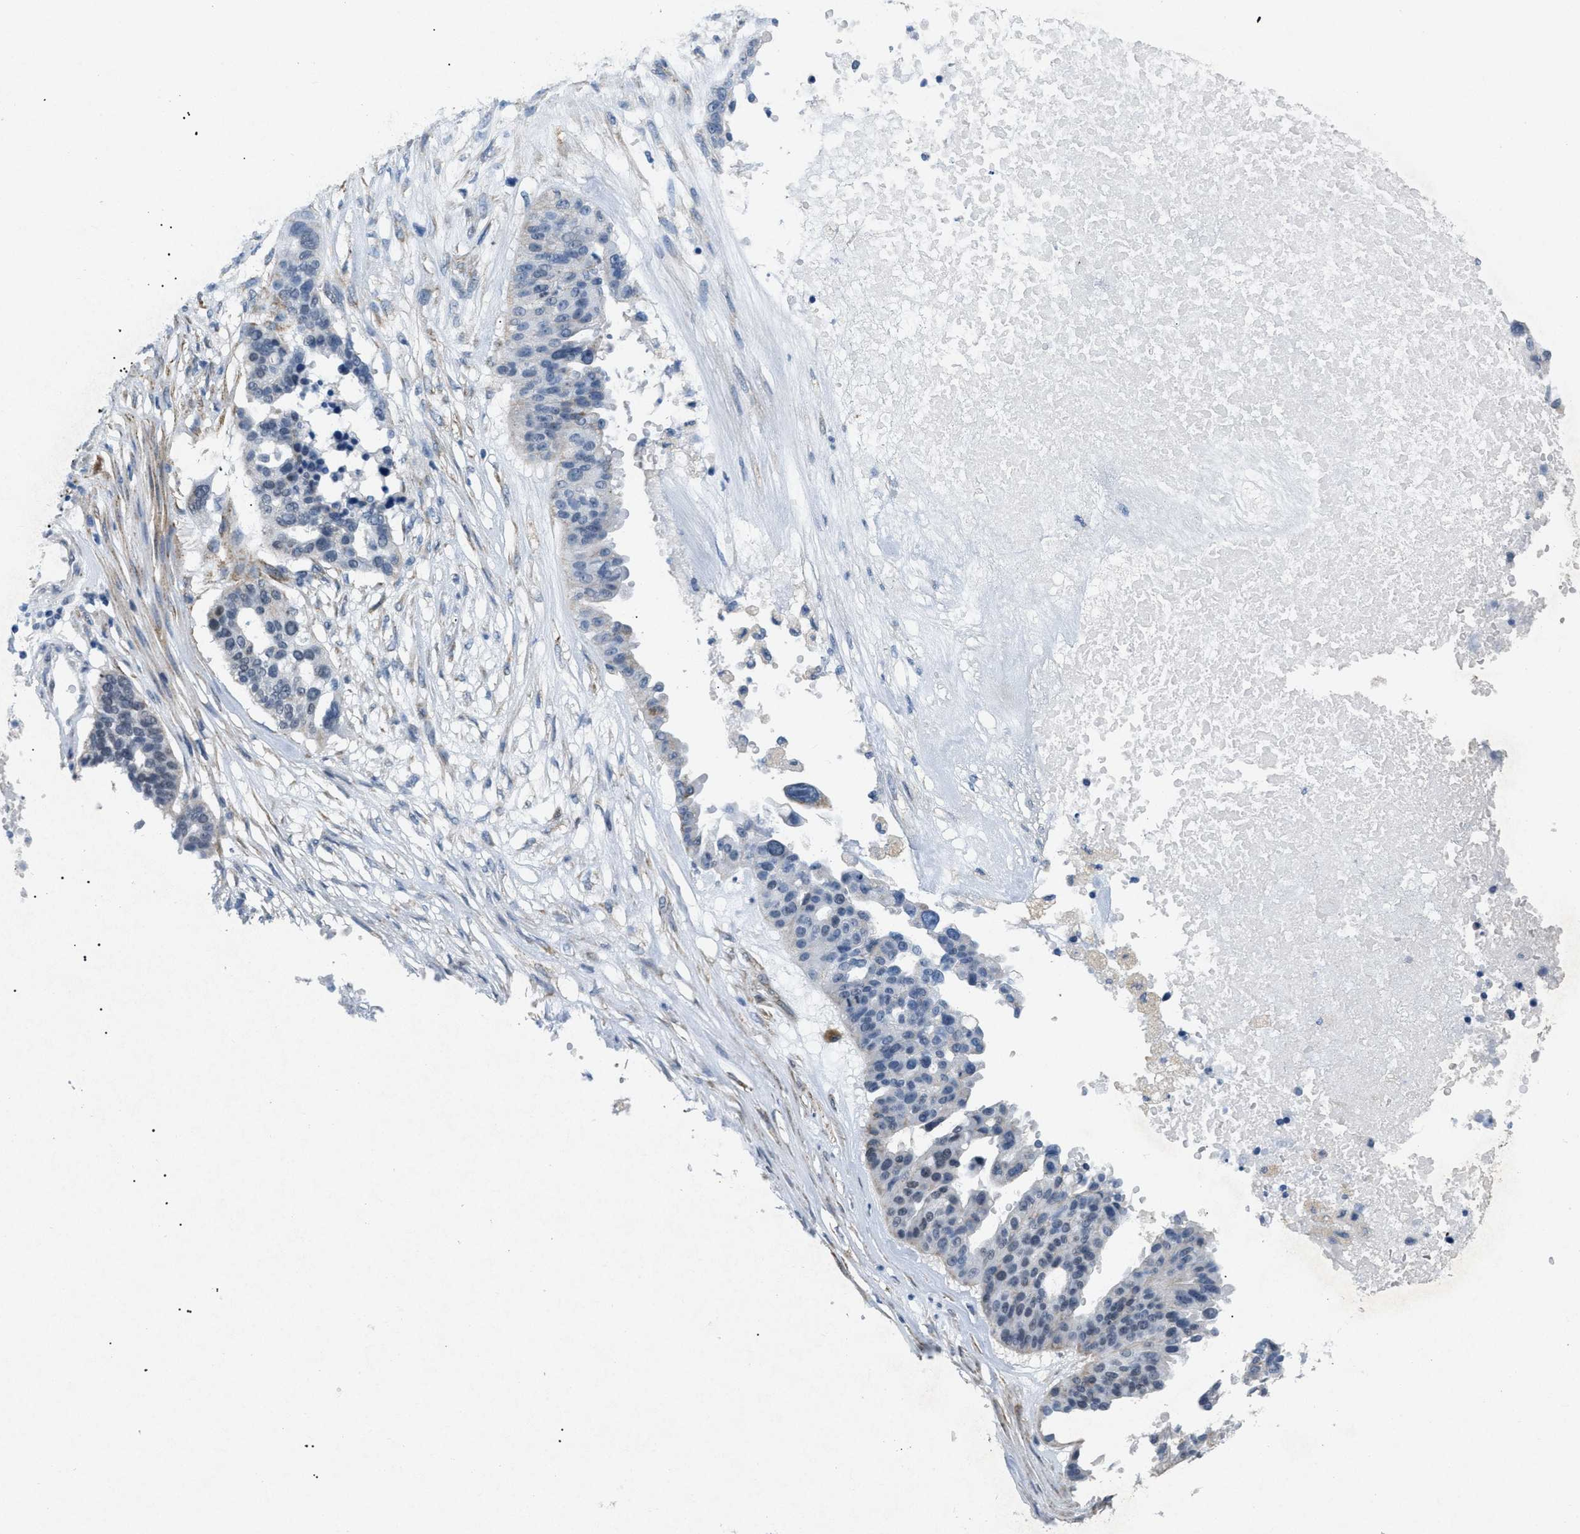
{"staining": {"intensity": "negative", "quantity": "none", "location": "none"}, "tissue": "ovarian cancer", "cell_type": "Tumor cells", "image_type": "cancer", "snomed": [{"axis": "morphology", "description": "Cystadenocarcinoma, serous, NOS"}, {"axis": "topography", "description": "Ovary"}], "caption": "Immunohistochemical staining of ovarian serous cystadenocarcinoma reveals no significant positivity in tumor cells.", "gene": "TASOR", "patient": {"sex": "female", "age": 59}}